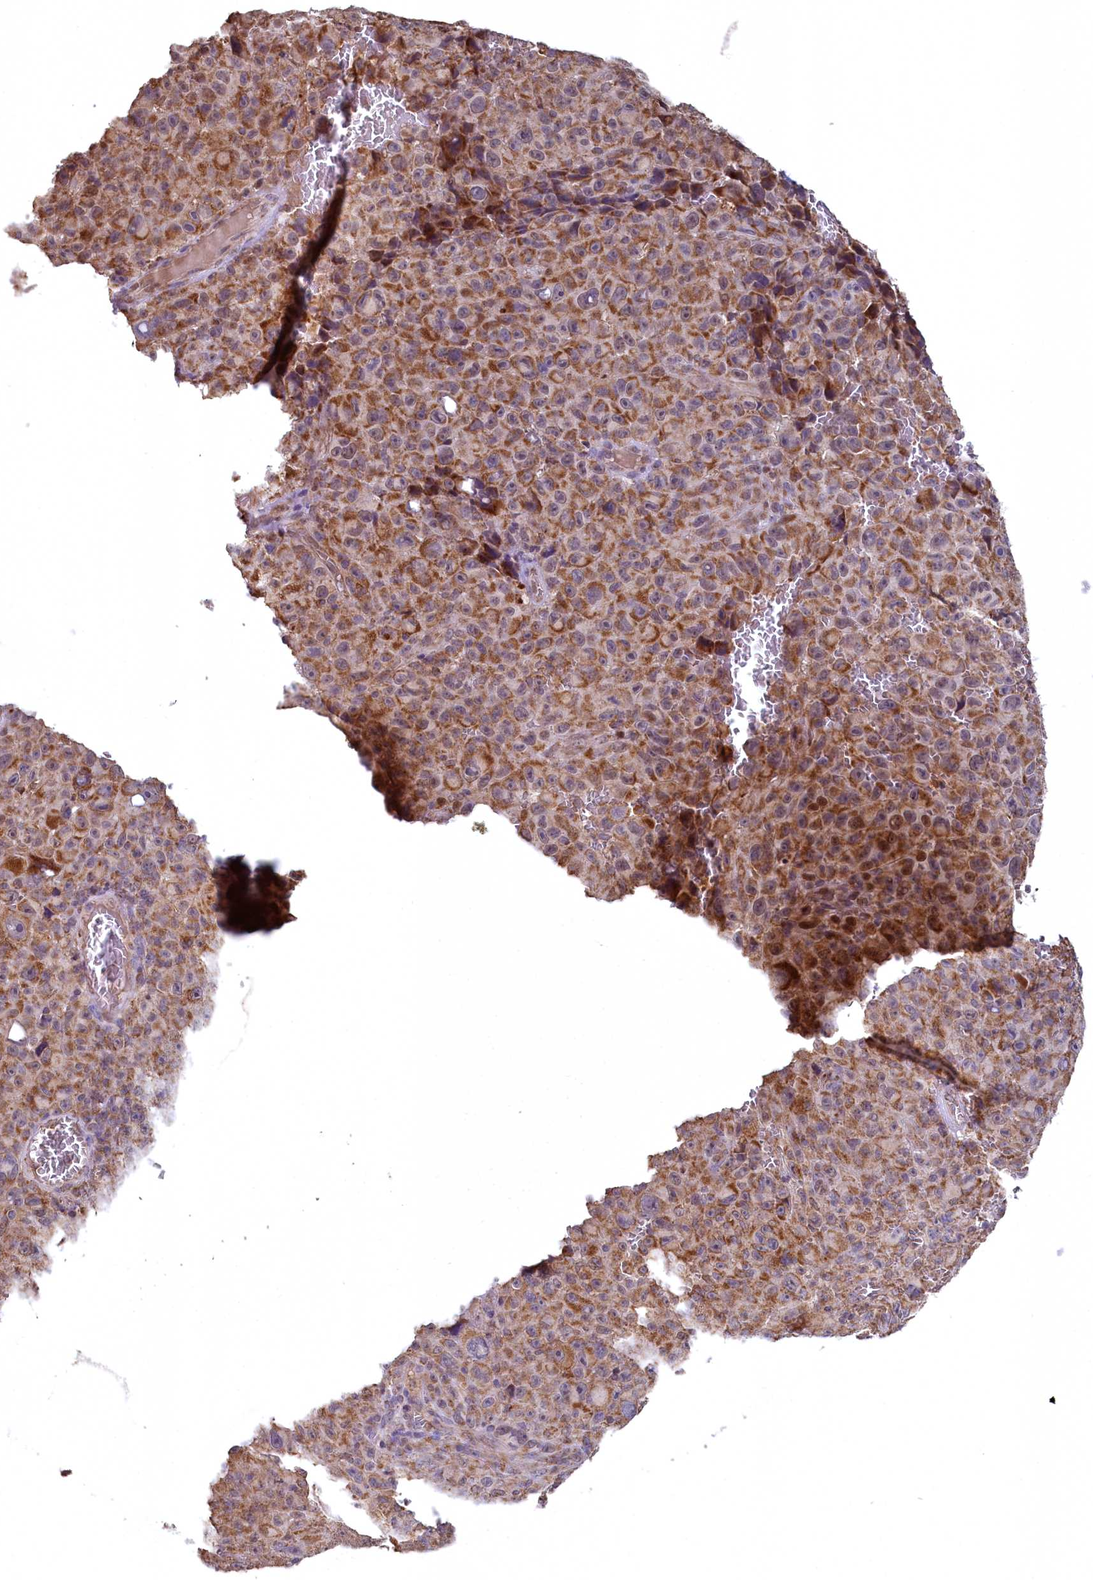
{"staining": {"intensity": "moderate", "quantity": ">75%", "location": "cytoplasmic/membranous"}, "tissue": "melanoma", "cell_type": "Tumor cells", "image_type": "cancer", "snomed": [{"axis": "morphology", "description": "Malignant melanoma, NOS"}, {"axis": "topography", "description": "Skin"}], "caption": "Moderate cytoplasmic/membranous expression is identified in approximately >75% of tumor cells in malignant melanoma.", "gene": "METTL4", "patient": {"sex": "female", "age": 82}}